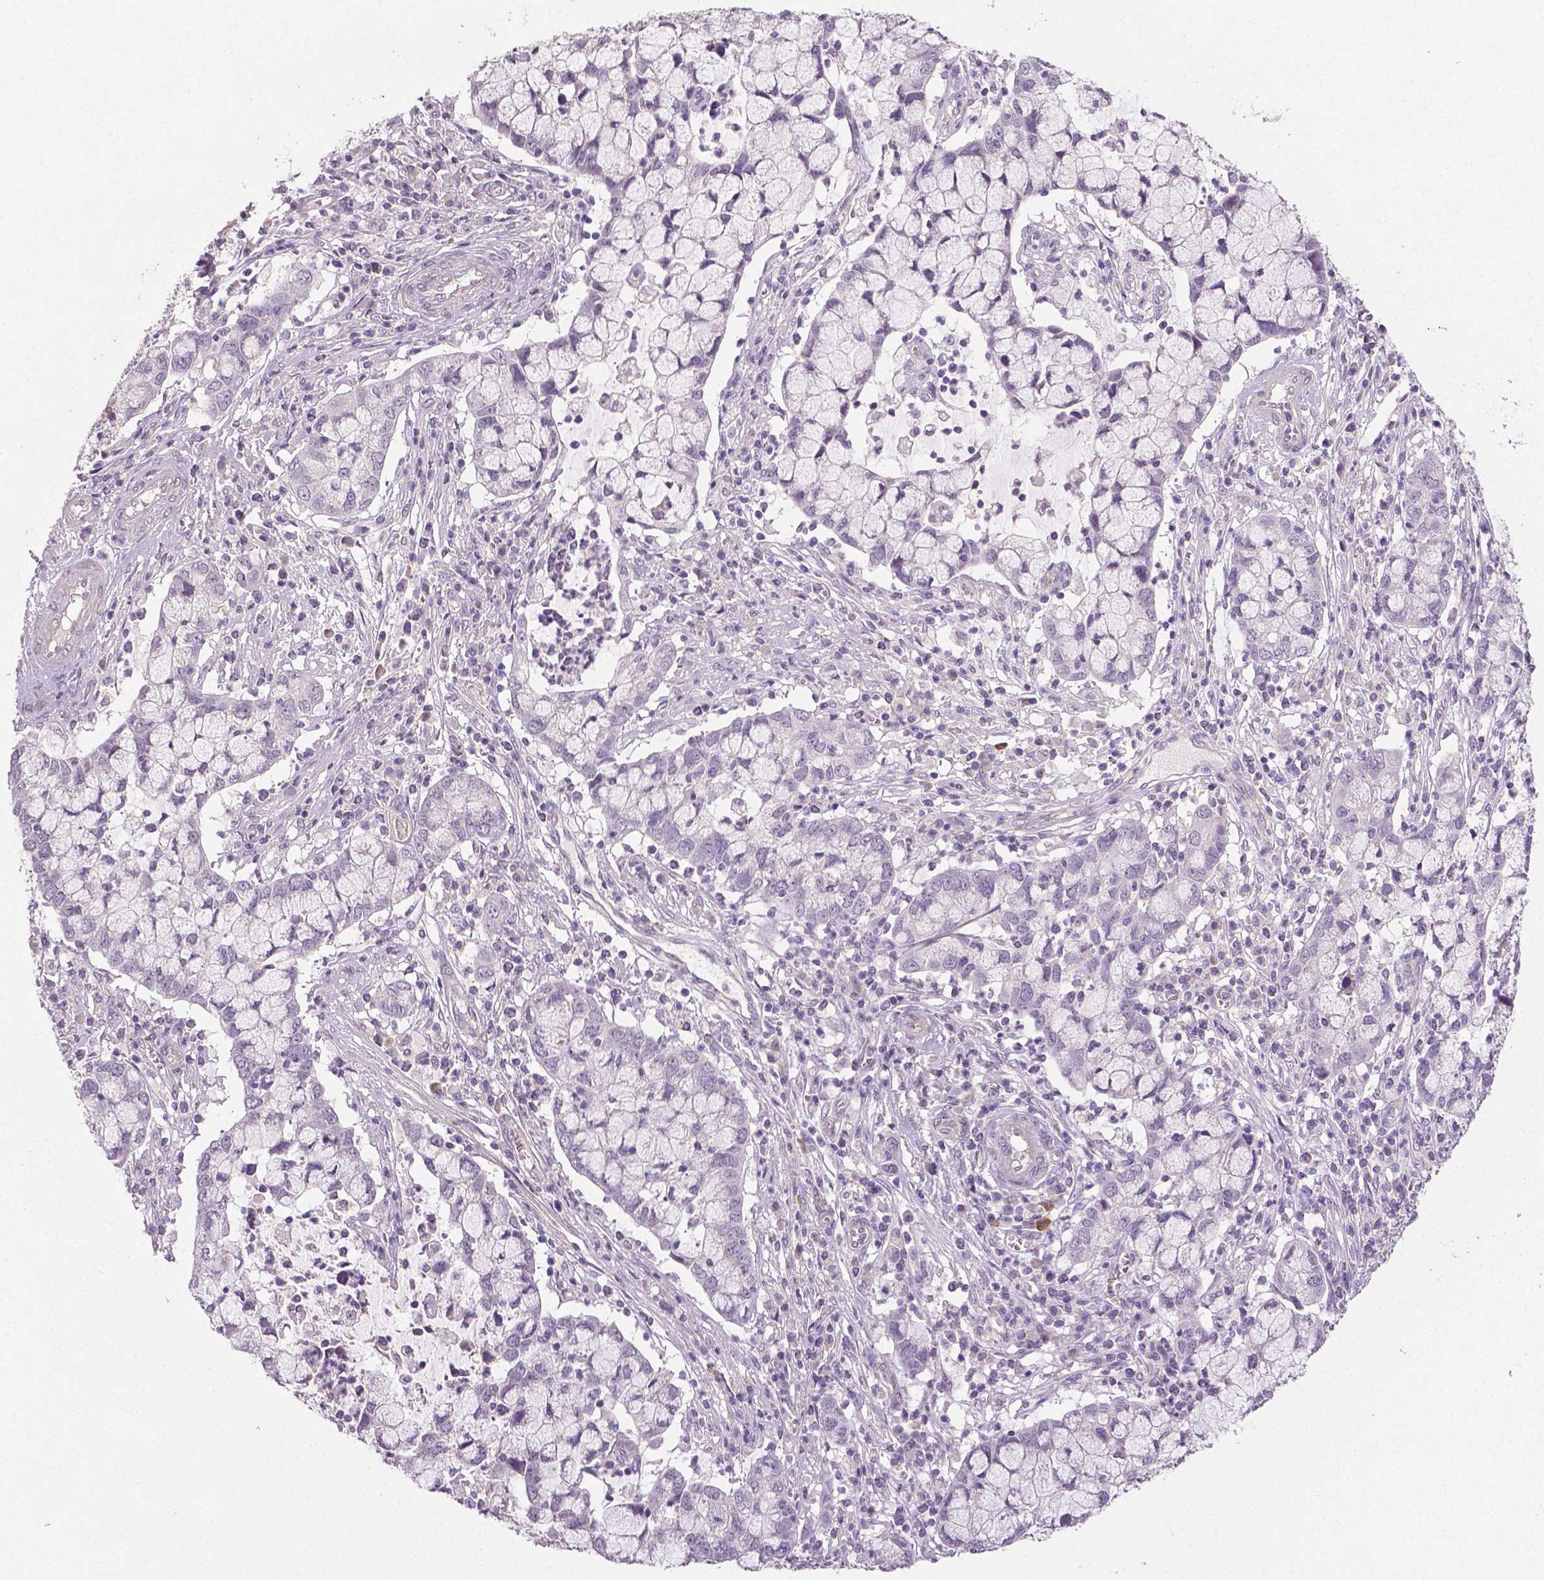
{"staining": {"intensity": "negative", "quantity": "none", "location": "none"}, "tissue": "cervical cancer", "cell_type": "Tumor cells", "image_type": "cancer", "snomed": [{"axis": "morphology", "description": "Adenocarcinoma, NOS"}, {"axis": "topography", "description": "Cervix"}], "caption": "Tumor cells are negative for protein expression in human cervical cancer (adenocarcinoma).", "gene": "FLT1", "patient": {"sex": "female", "age": 40}}